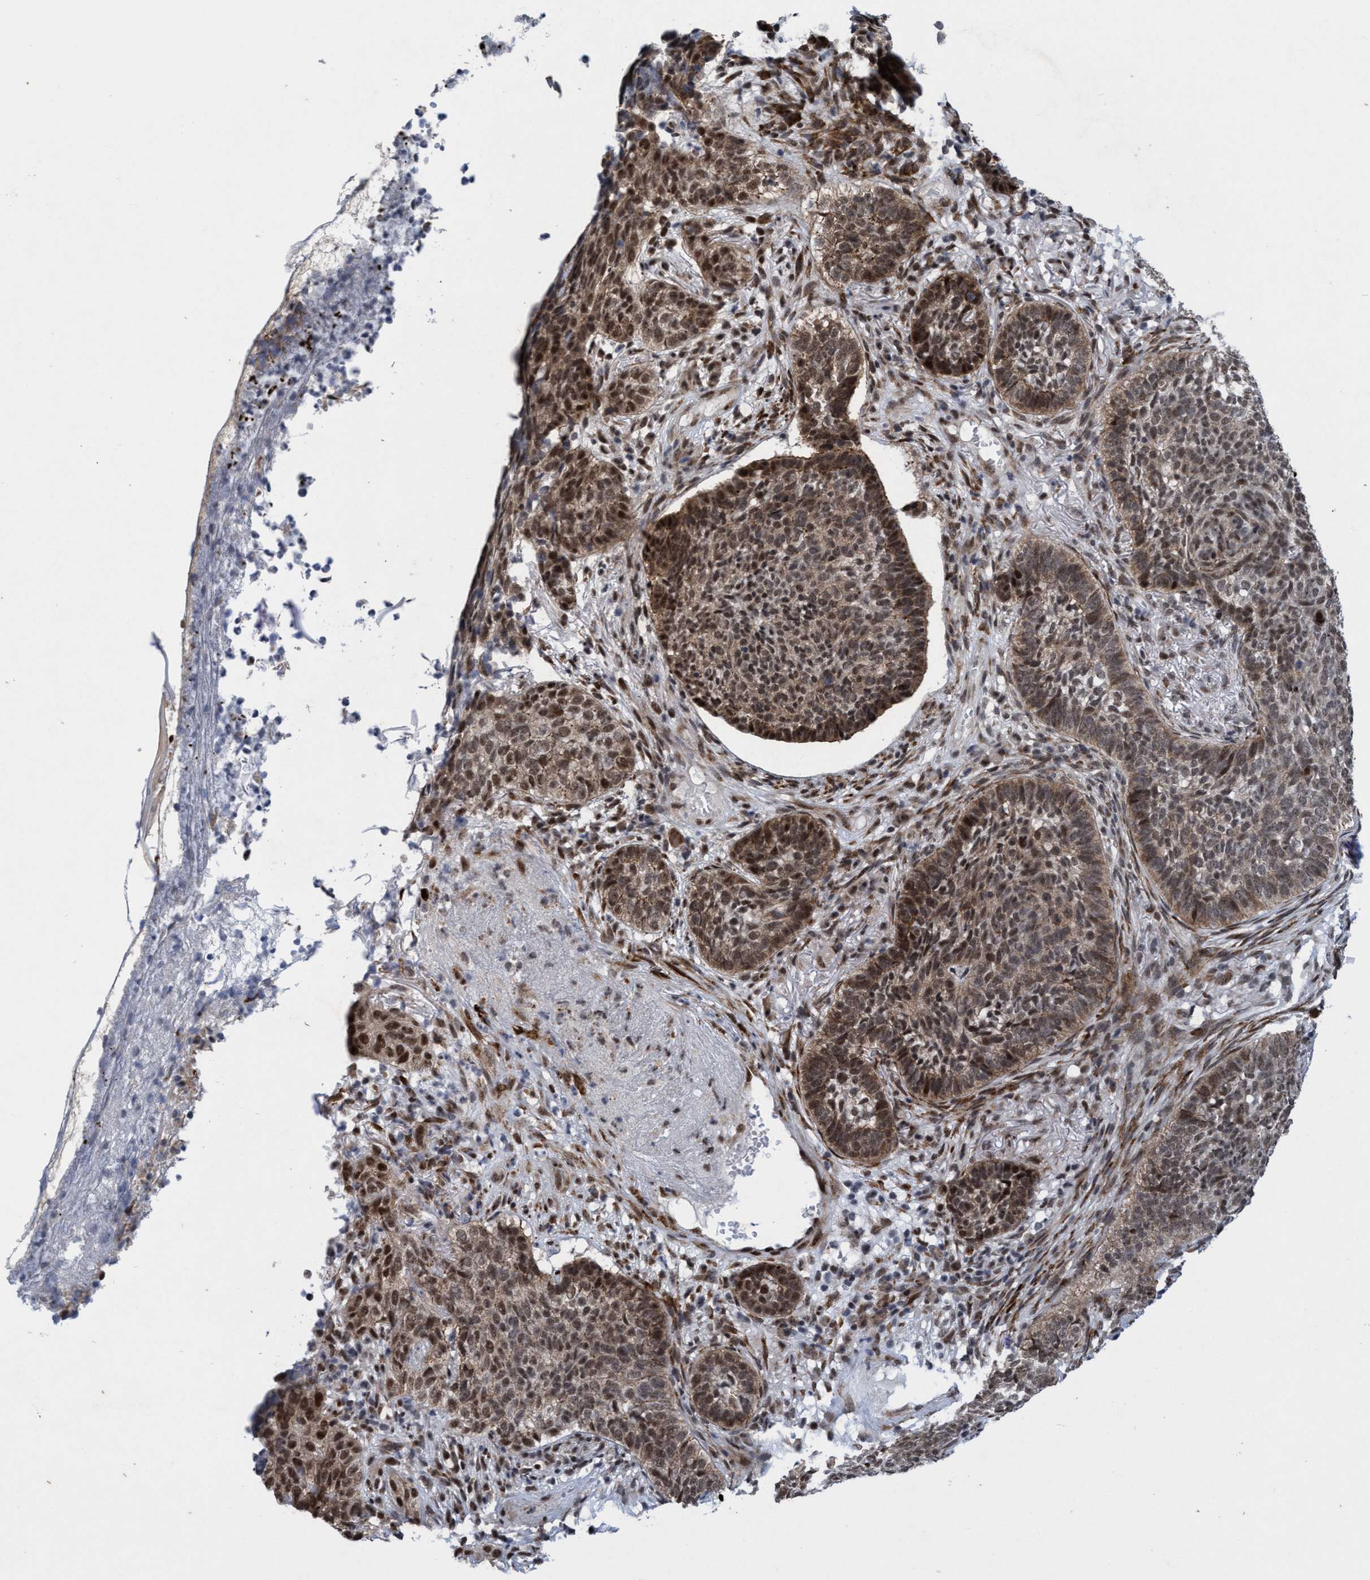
{"staining": {"intensity": "moderate", "quantity": ">75%", "location": "cytoplasmic/membranous,nuclear"}, "tissue": "skin cancer", "cell_type": "Tumor cells", "image_type": "cancer", "snomed": [{"axis": "morphology", "description": "Basal cell carcinoma"}, {"axis": "topography", "description": "Skin"}], "caption": "Approximately >75% of tumor cells in basal cell carcinoma (skin) exhibit moderate cytoplasmic/membranous and nuclear protein positivity as visualized by brown immunohistochemical staining.", "gene": "GLT6D1", "patient": {"sex": "male", "age": 85}}